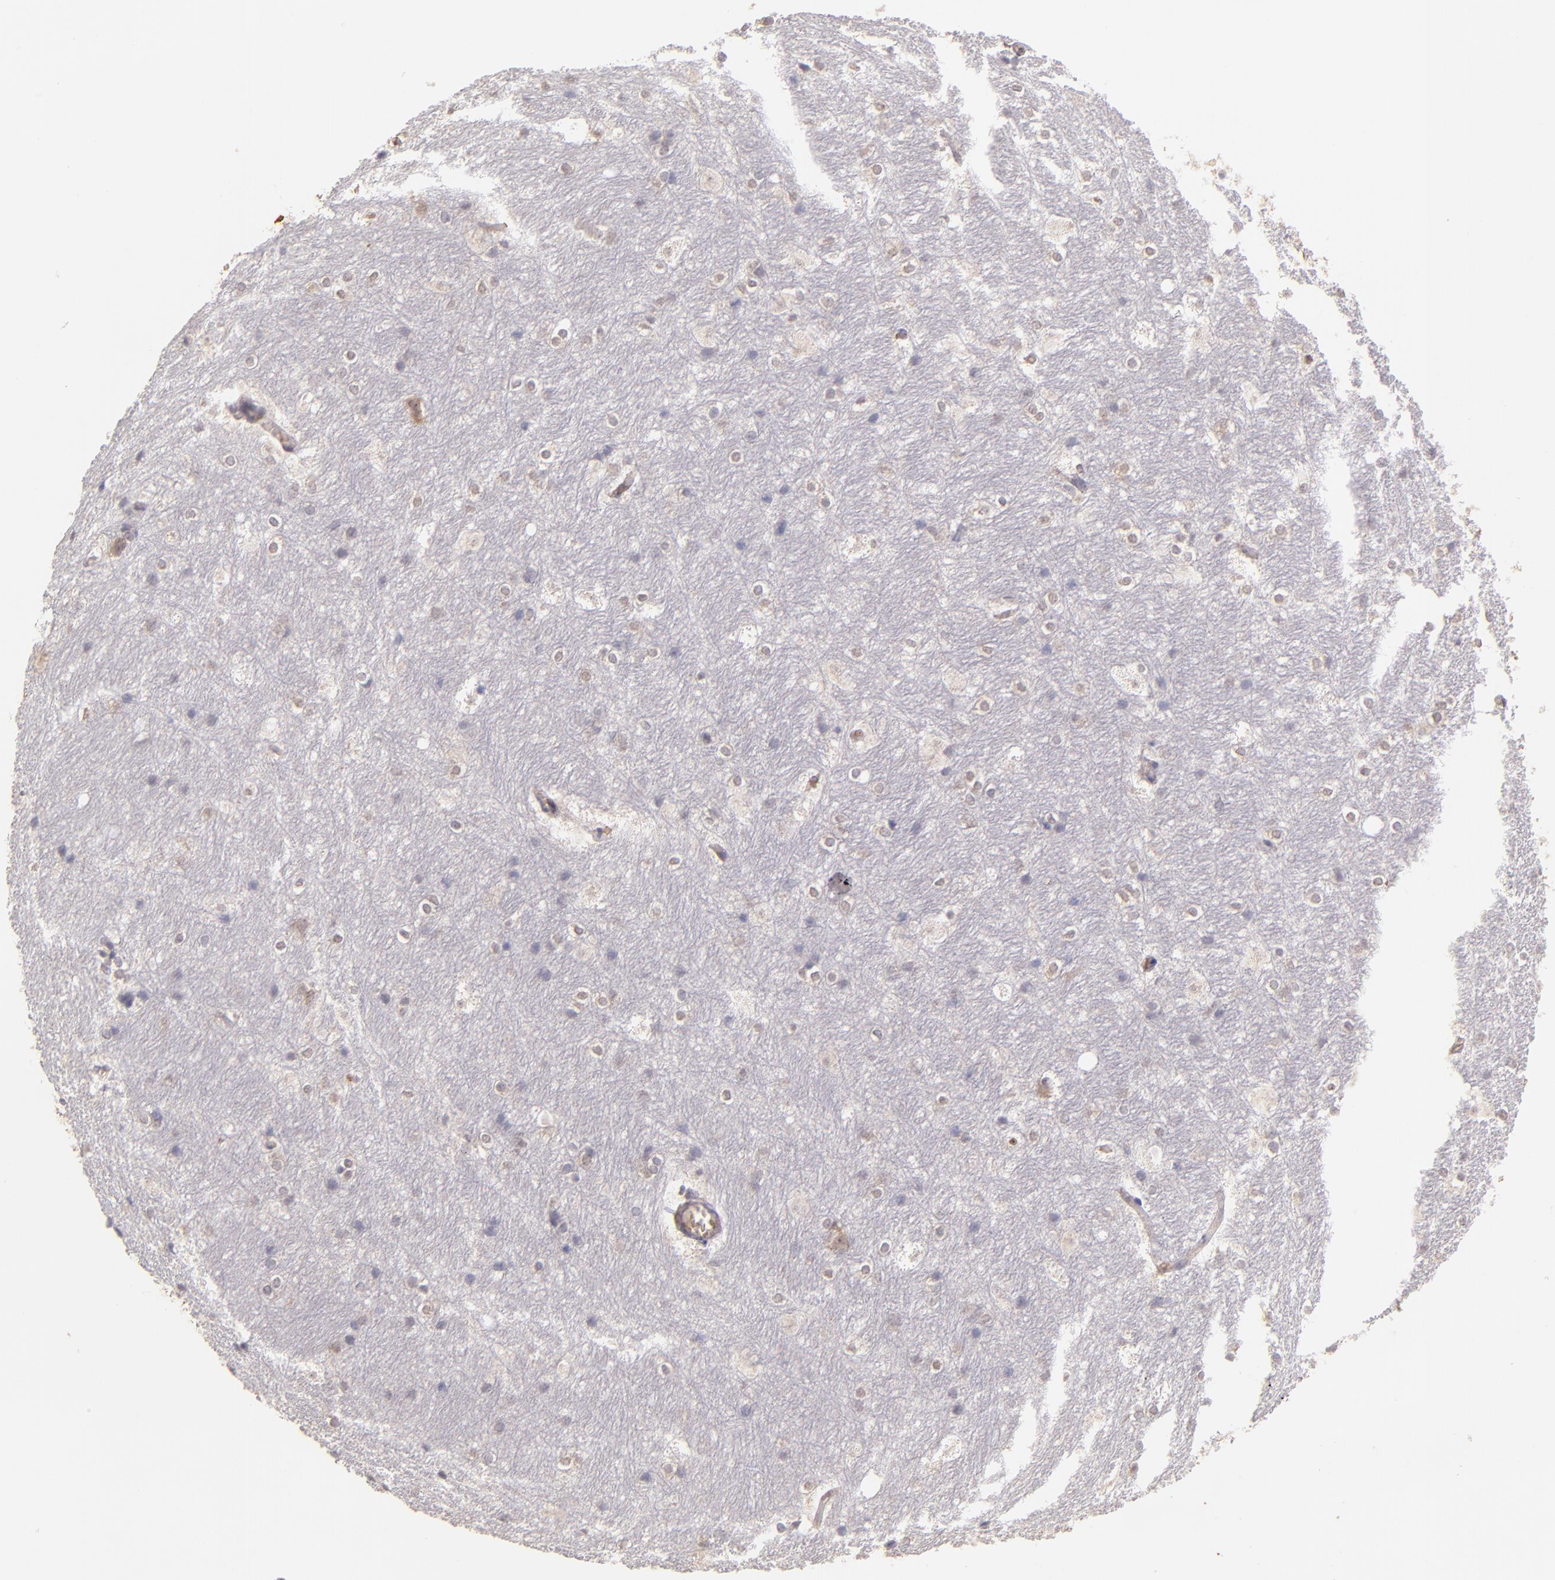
{"staining": {"intensity": "negative", "quantity": "none", "location": "none"}, "tissue": "hippocampus", "cell_type": "Glial cells", "image_type": "normal", "snomed": [{"axis": "morphology", "description": "Normal tissue, NOS"}, {"axis": "topography", "description": "Hippocampus"}], "caption": "The photomicrograph exhibits no significant staining in glial cells of hippocampus.", "gene": "SERPINC1", "patient": {"sex": "female", "age": 19}}